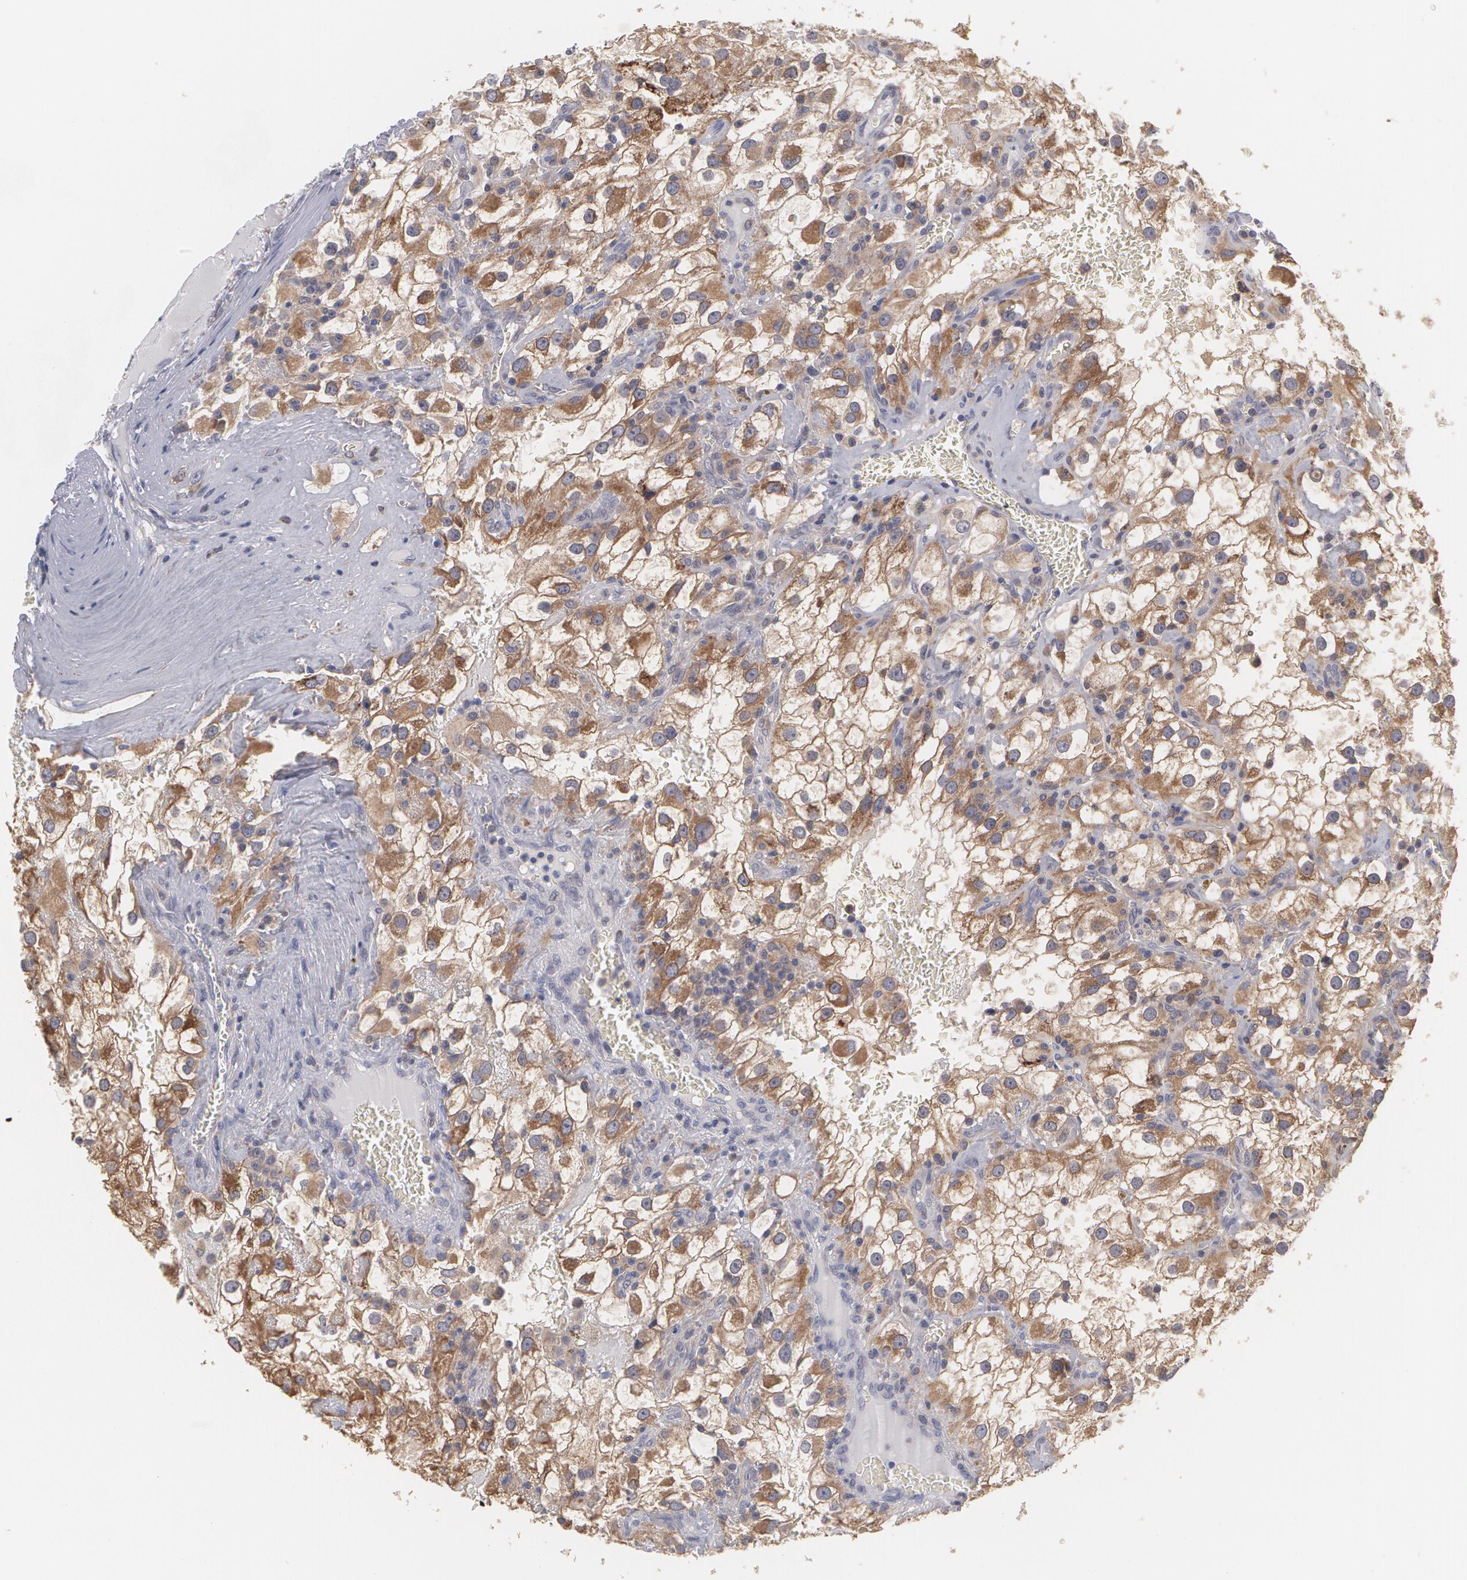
{"staining": {"intensity": "strong", "quantity": ">75%", "location": "cytoplasmic/membranous"}, "tissue": "renal cancer", "cell_type": "Tumor cells", "image_type": "cancer", "snomed": [{"axis": "morphology", "description": "Adenocarcinoma, NOS"}, {"axis": "topography", "description": "Kidney"}], "caption": "Immunohistochemistry image of neoplastic tissue: renal cancer stained using immunohistochemistry (IHC) reveals high levels of strong protein expression localized specifically in the cytoplasmic/membranous of tumor cells, appearing as a cytoplasmic/membranous brown color.", "gene": "MTHFD1", "patient": {"sex": "female", "age": 52}}